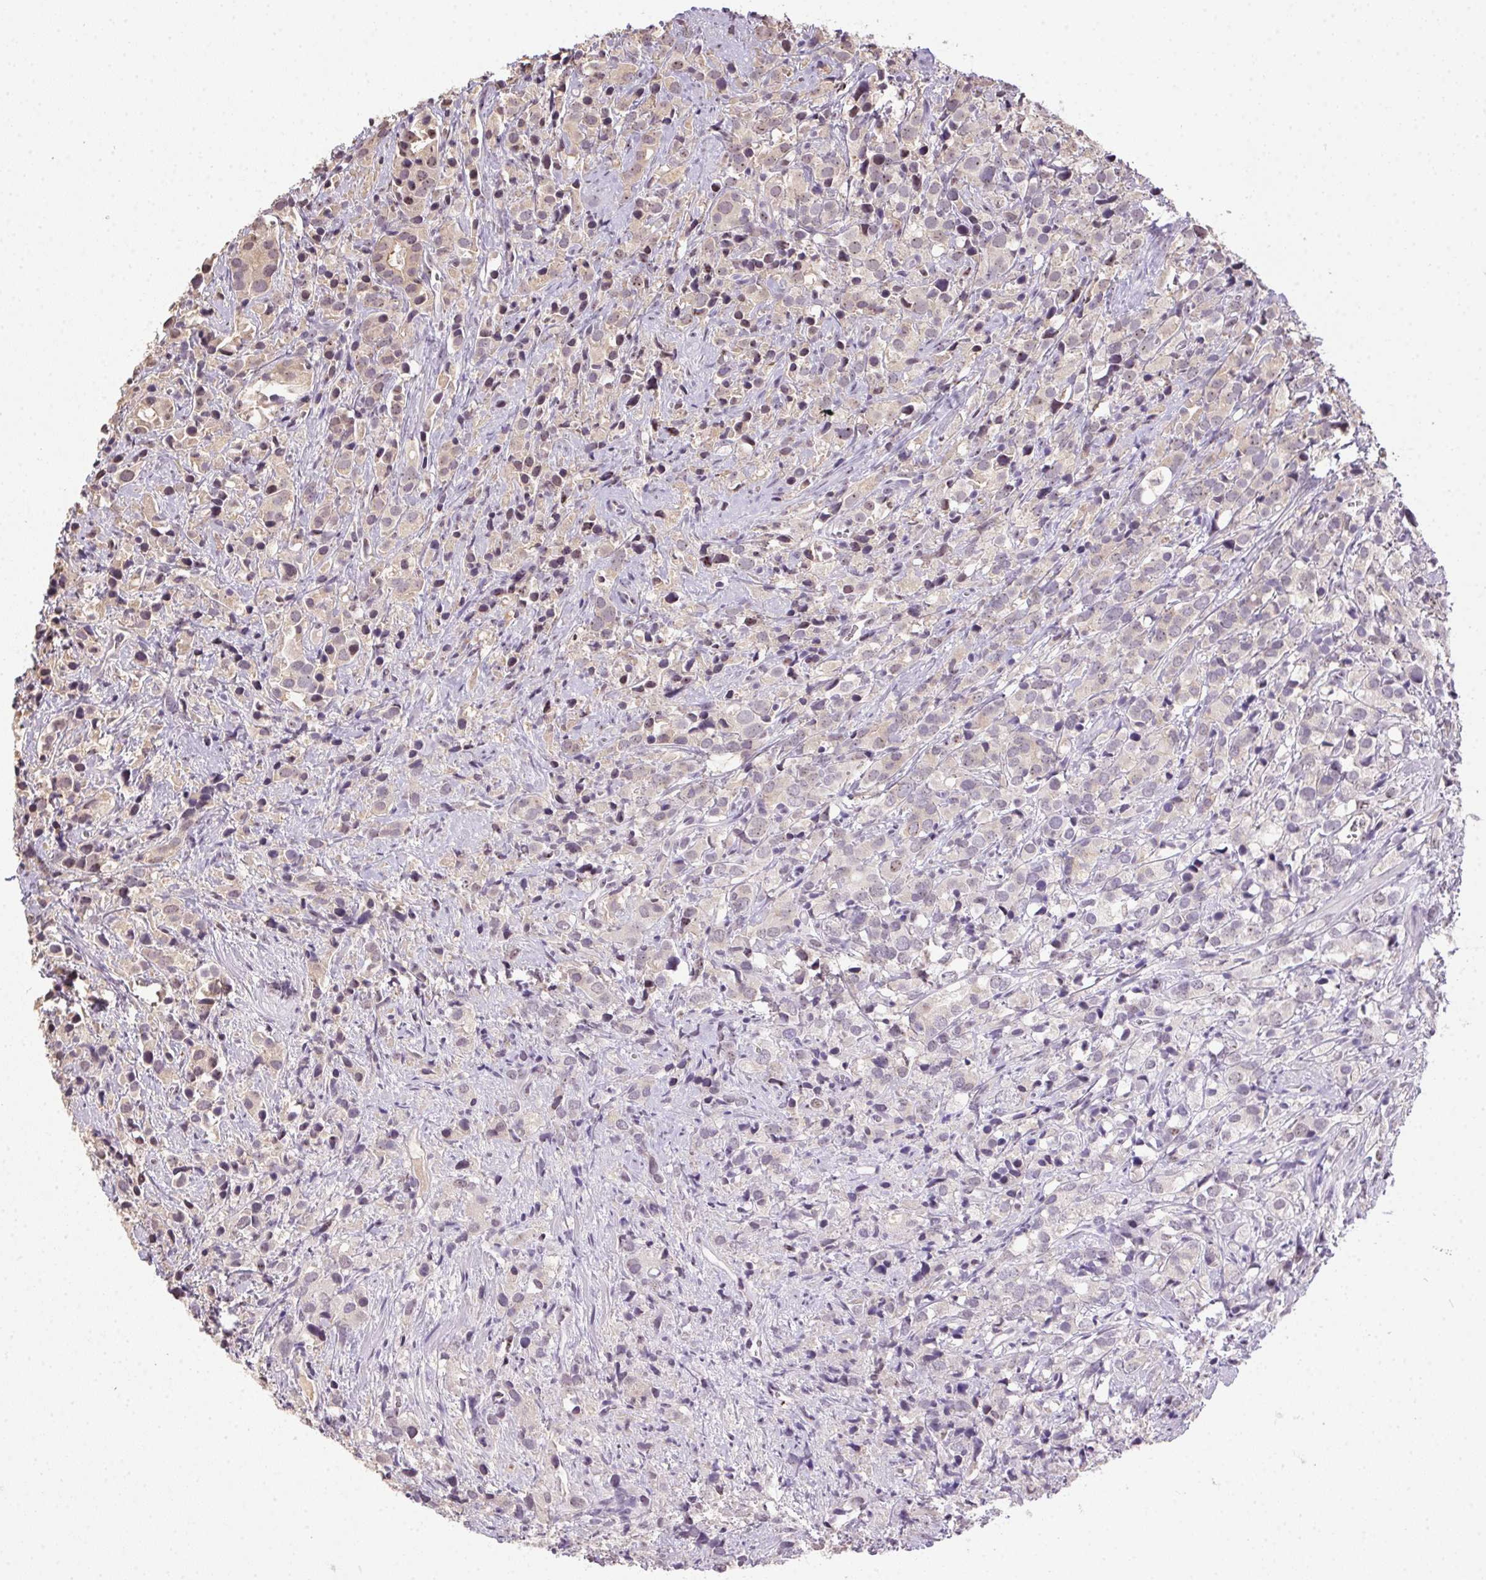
{"staining": {"intensity": "weak", "quantity": "25%-75%", "location": "nuclear"}, "tissue": "prostate cancer", "cell_type": "Tumor cells", "image_type": "cancer", "snomed": [{"axis": "morphology", "description": "Adenocarcinoma, High grade"}, {"axis": "topography", "description": "Prostate"}], "caption": "Protein expression analysis of prostate cancer (adenocarcinoma (high-grade)) exhibits weak nuclear staining in about 25%-75% of tumor cells.", "gene": "BATF2", "patient": {"sex": "male", "age": 86}}